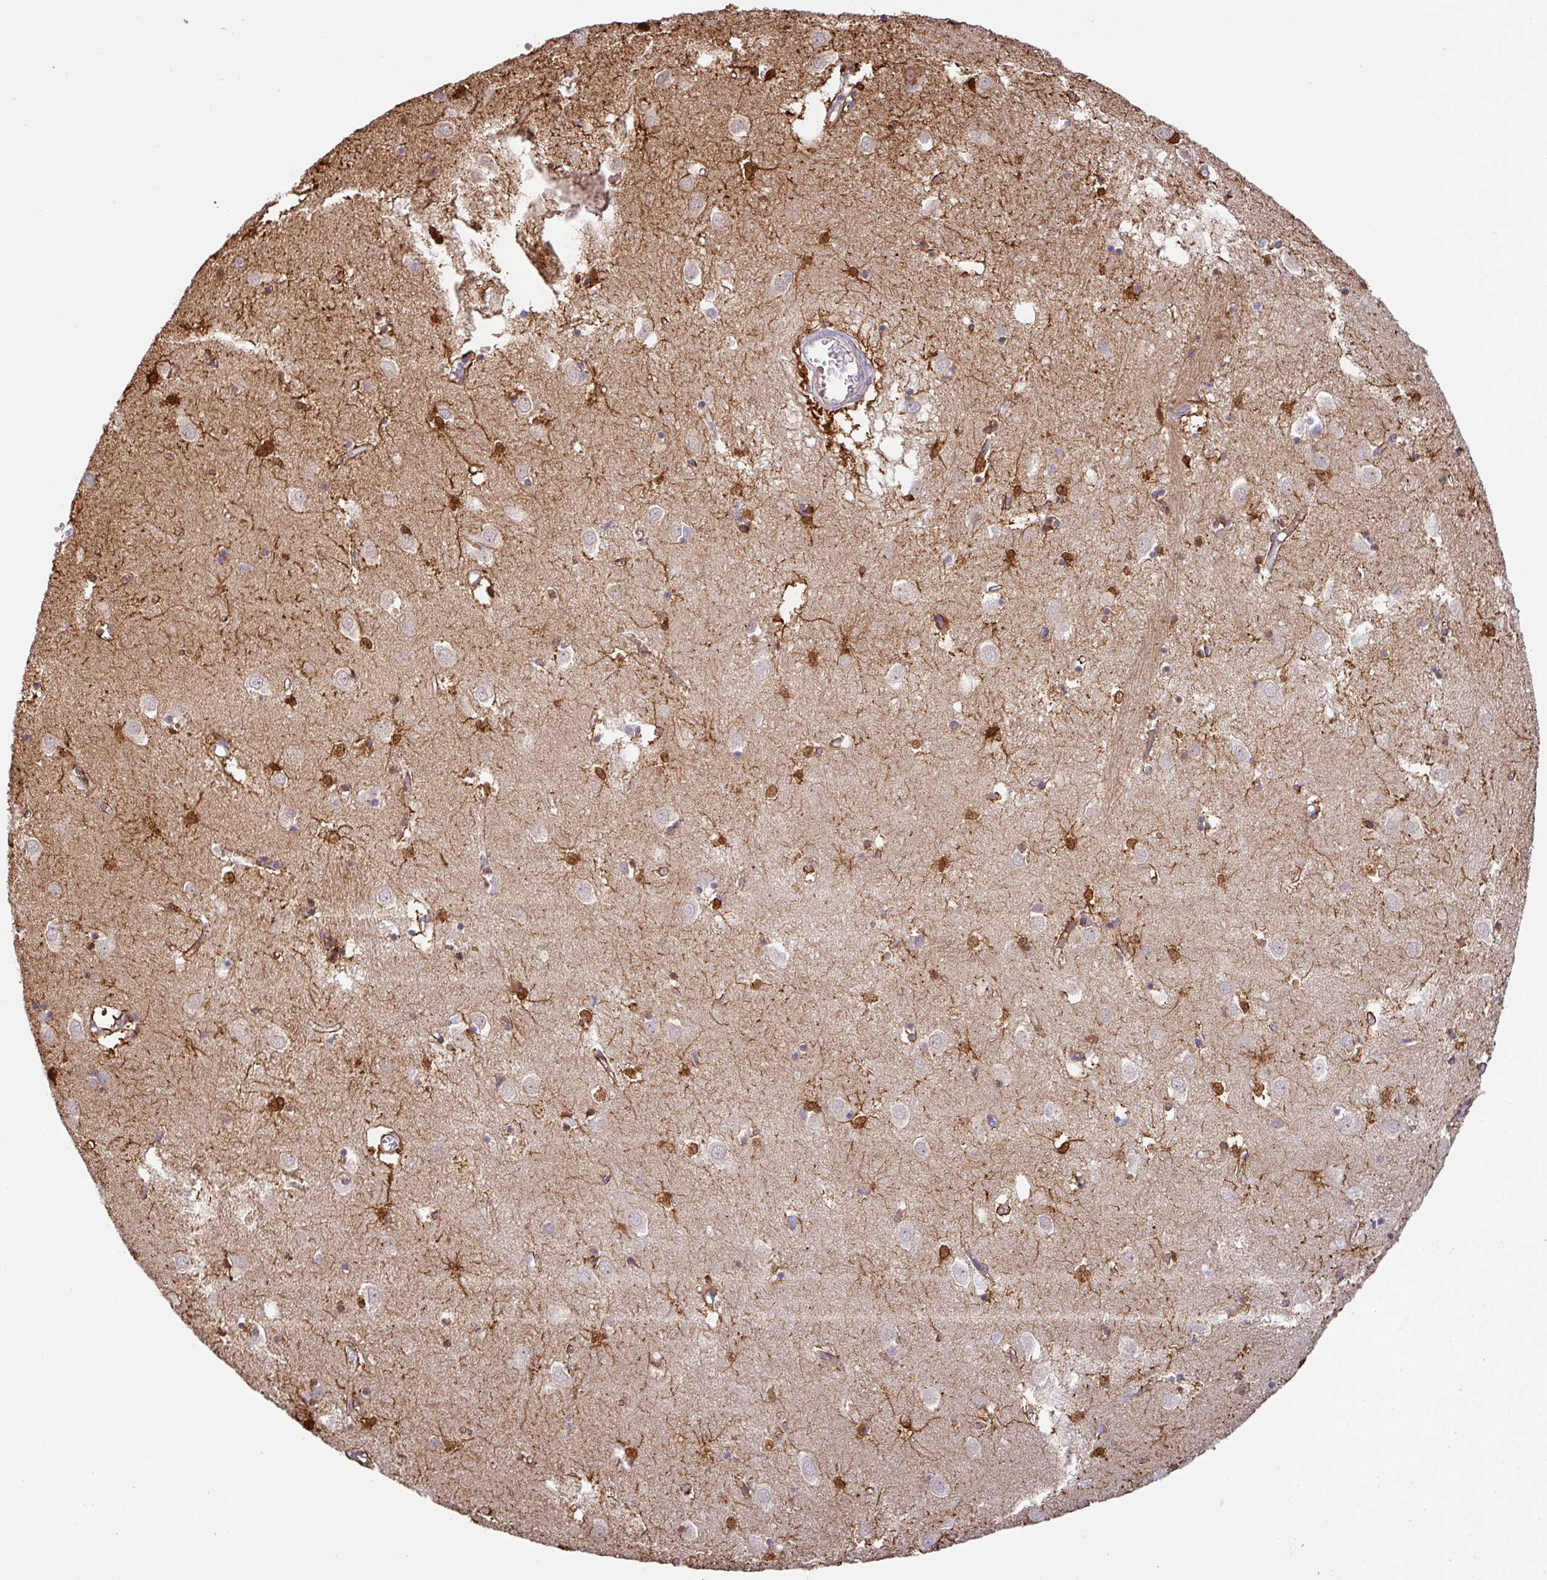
{"staining": {"intensity": "strong", "quantity": ">75%", "location": "cytoplasmic/membranous,nuclear"}, "tissue": "caudate", "cell_type": "Glial cells", "image_type": "normal", "snomed": [{"axis": "morphology", "description": "Normal tissue, NOS"}, {"axis": "topography", "description": "Lateral ventricle wall"}], "caption": "Approximately >75% of glial cells in benign caudate show strong cytoplasmic/membranous,nuclear protein staining as visualized by brown immunohistochemical staining.", "gene": "GCNT7", "patient": {"sex": "male", "age": 70}}